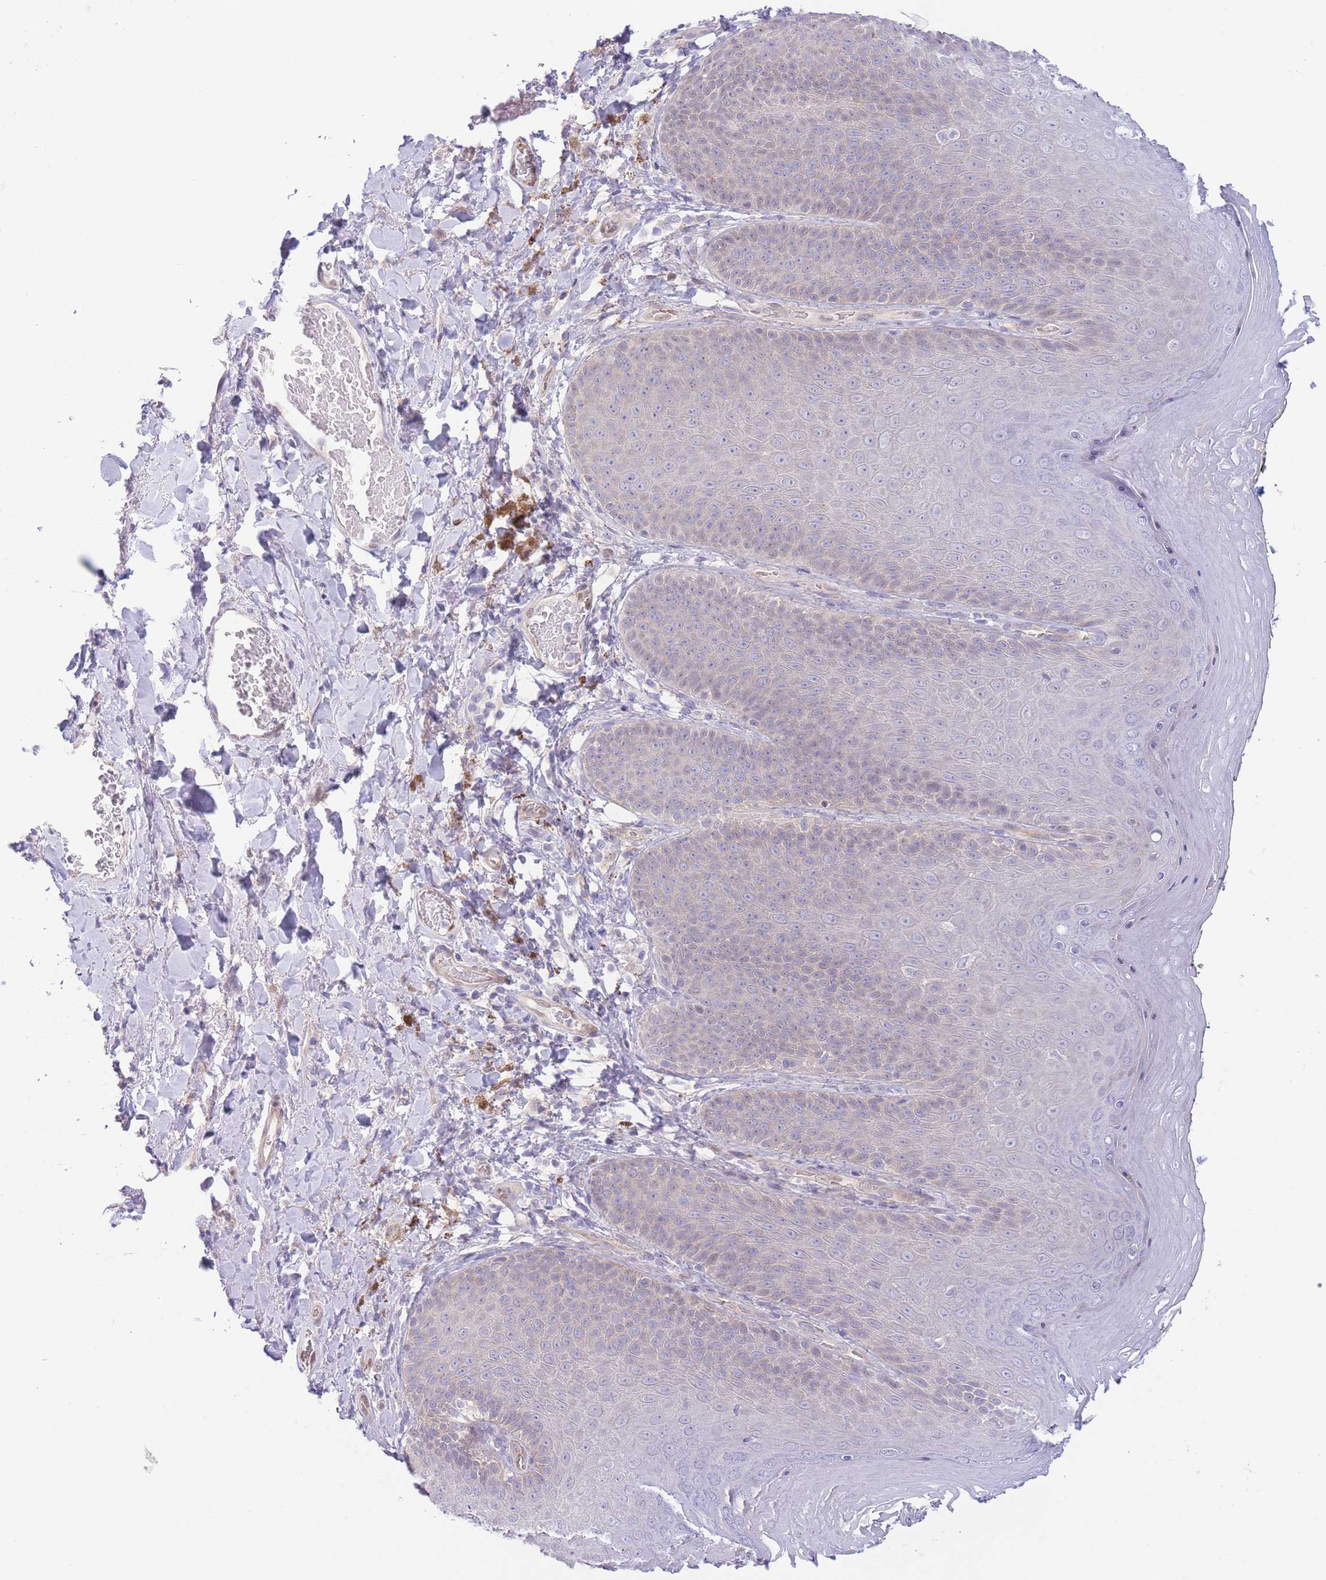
{"staining": {"intensity": "moderate", "quantity": "<25%", "location": "cytoplasmic/membranous,nuclear"}, "tissue": "skin", "cell_type": "Epidermal cells", "image_type": "normal", "snomed": [{"axis": "morphology", "description": "Normal tissue, NOS"}, {"axis": "topography", "description": "Anal"}, {"axis": "topography", "description": "Peripheral nerve tissue"}], "caption": "Immunohistochemical staining of unremarkable human skin reveals moderate cytoplasmic/membranous,nuclear protein expression in about <25% of epidermal cells. (DAB IHC with brightfield microscopy, high magnification).", "gene": "C9orf152", "patient": {"sex": "male", "age": 53}}